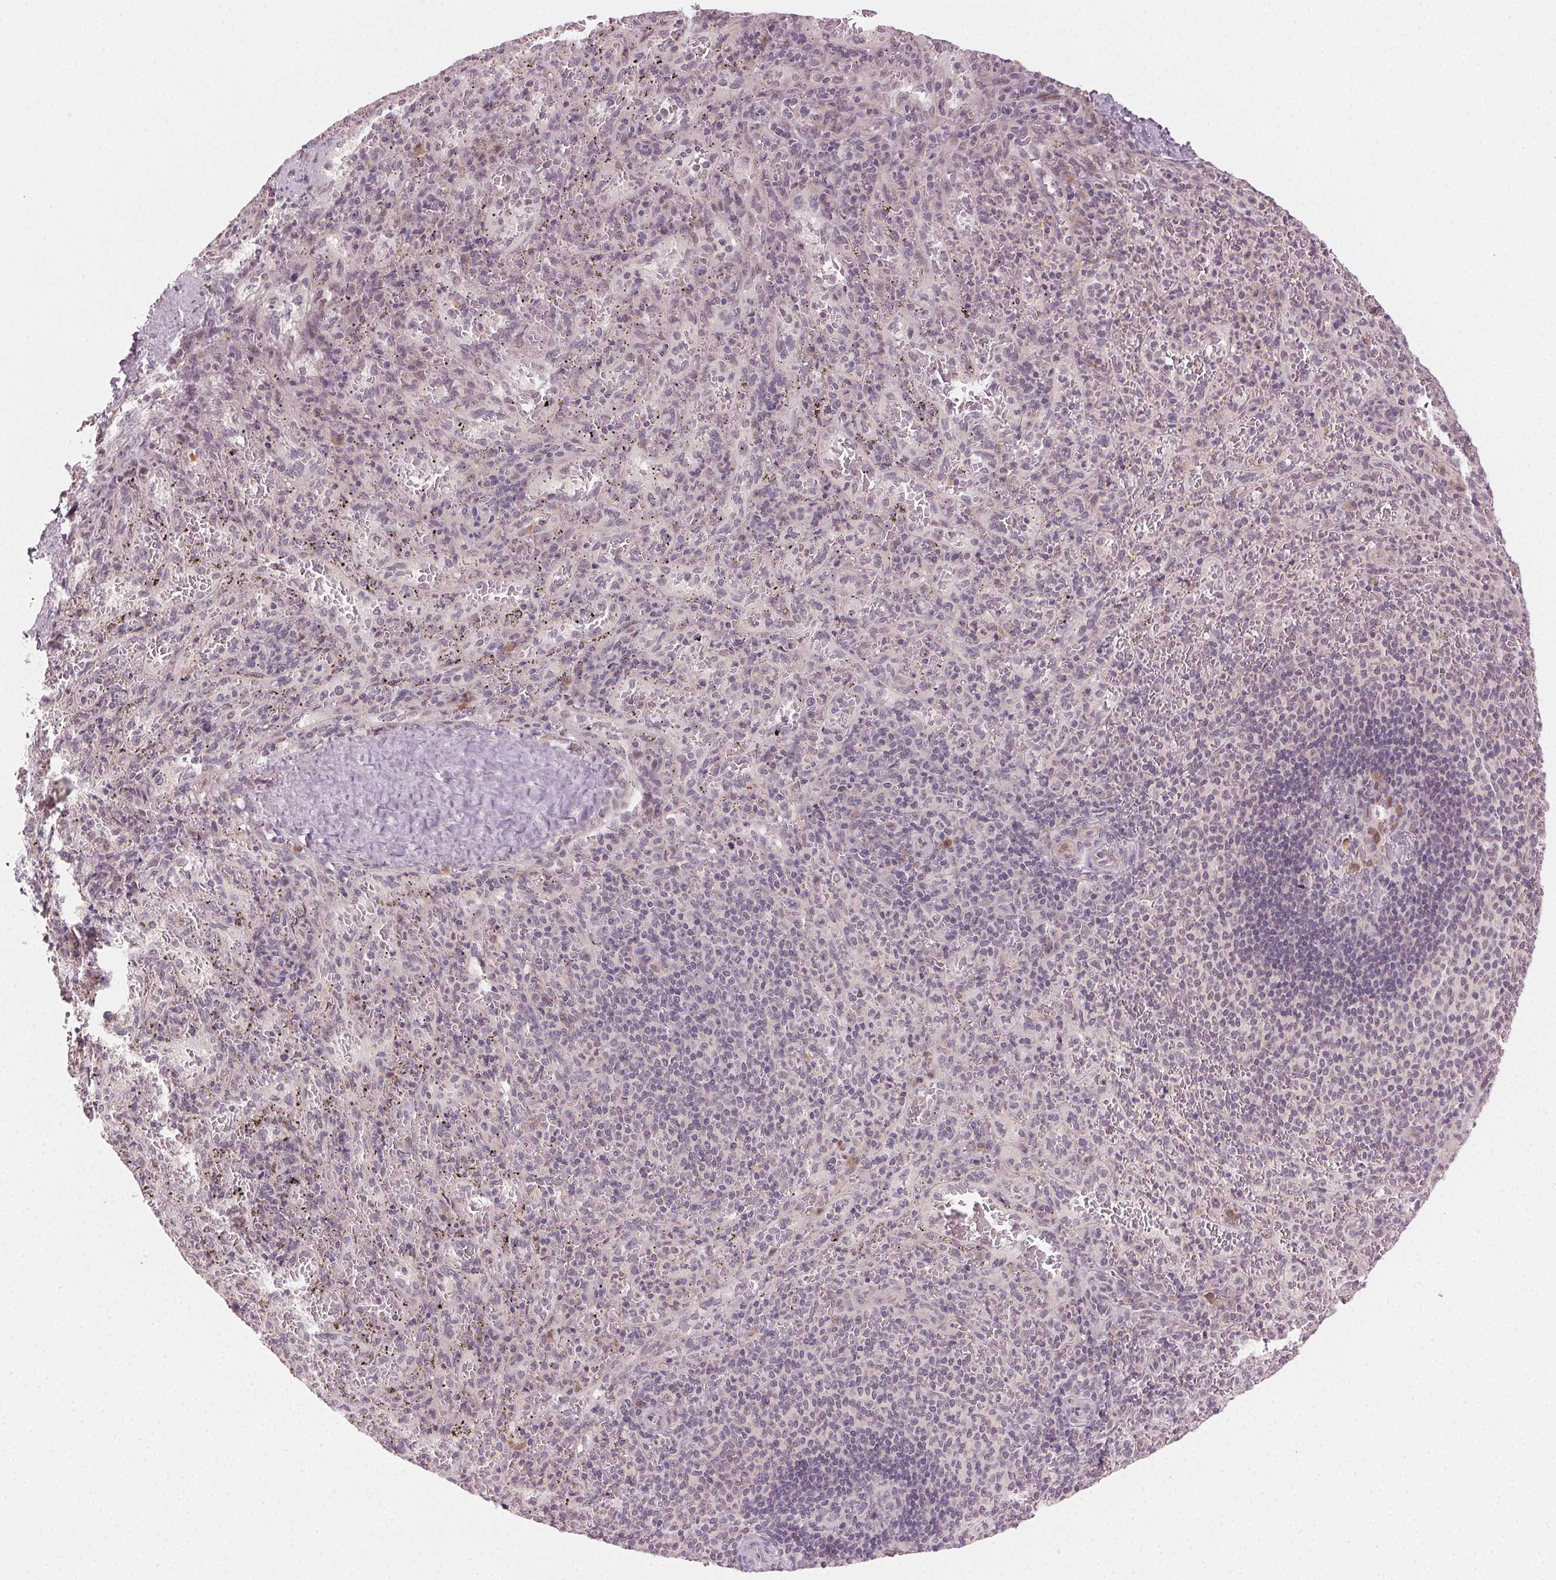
{"staining": {"intensity": "negative", "quantity": "none", "location": "none"}, "tissue": "spleen", "cell_type": "Cells in red pulp", "image_type": "normal", "snomed": [{"axis": "morphology", "description": "Normal tissue, NOS"}, {"axis": "topography", "description": "Spleen"}], "caption": "Immunohistochemistry of benign human spleen reveals no expression in cells in red pulp. (Stains: DAB (3,3'-diaminobenzidine) immunohistochemistry (IHC) with hematoxylin counter stain, Microscopy: brightfield microscopy at high magnification).", "gene": "TUB", "patient": {"sex": "male", "age": 57}}